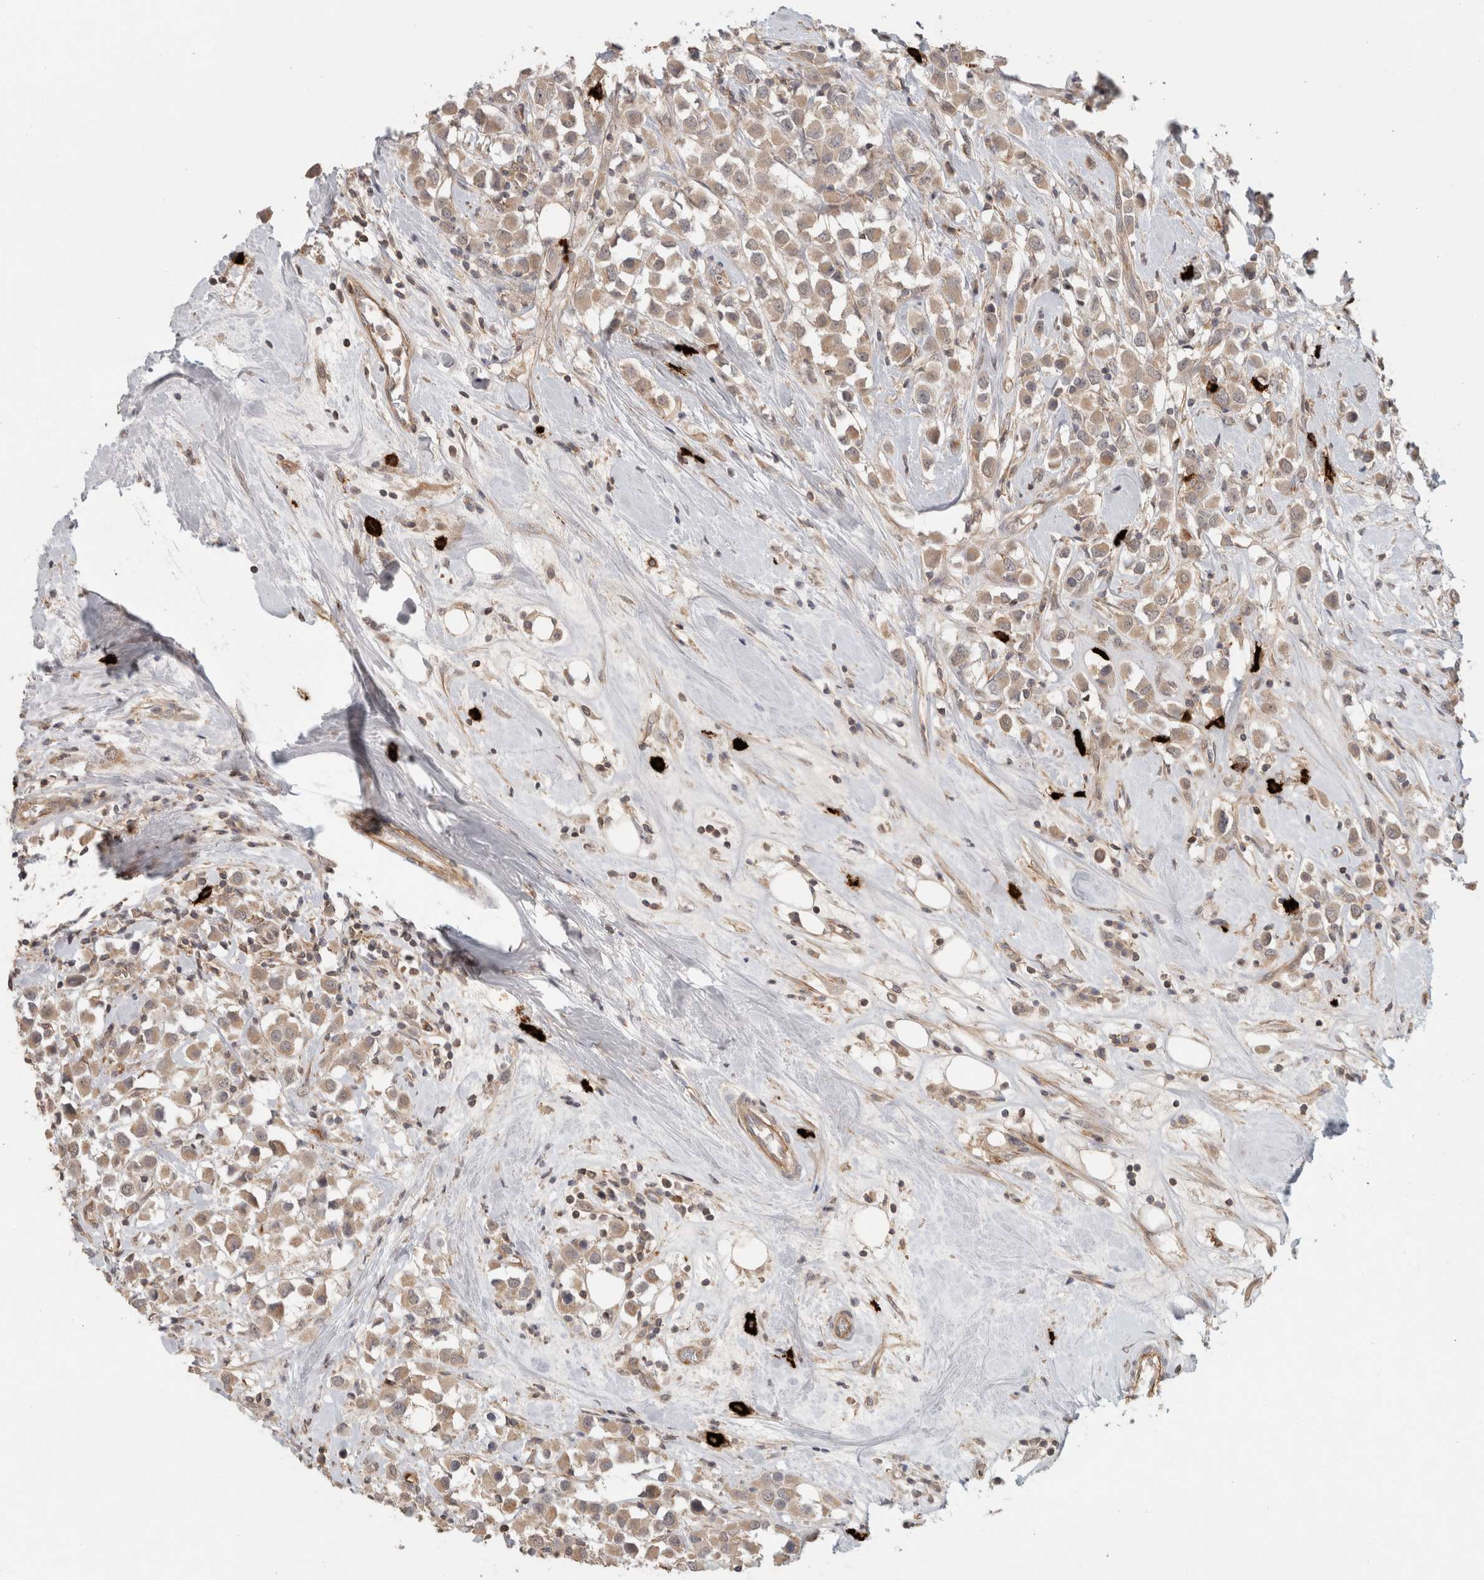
{"staining": {"intensity": "weak", "quantity": ">75%", "location": "cytoplasmic/membranous"}, "tissue": "breast cancer", "cell_type": "Tumor cells", "image_type": "cancer", "snomed": [{"axis": "morphology", "description": "Duct carcinoma"}, {"axis": "topography", "description": "Breast"}], "caption": "This histopathology image reveals breast intraductal carcinoma stained with immunohistochemistry (IHC) to label a protein in brown. The cytoplasmic/membranous of tumor cells show weak positivity for the protein. Nuclei are counter-stained blue.", "gene": "HSPG2", "patient": {"sex": "female", "age": 61}}